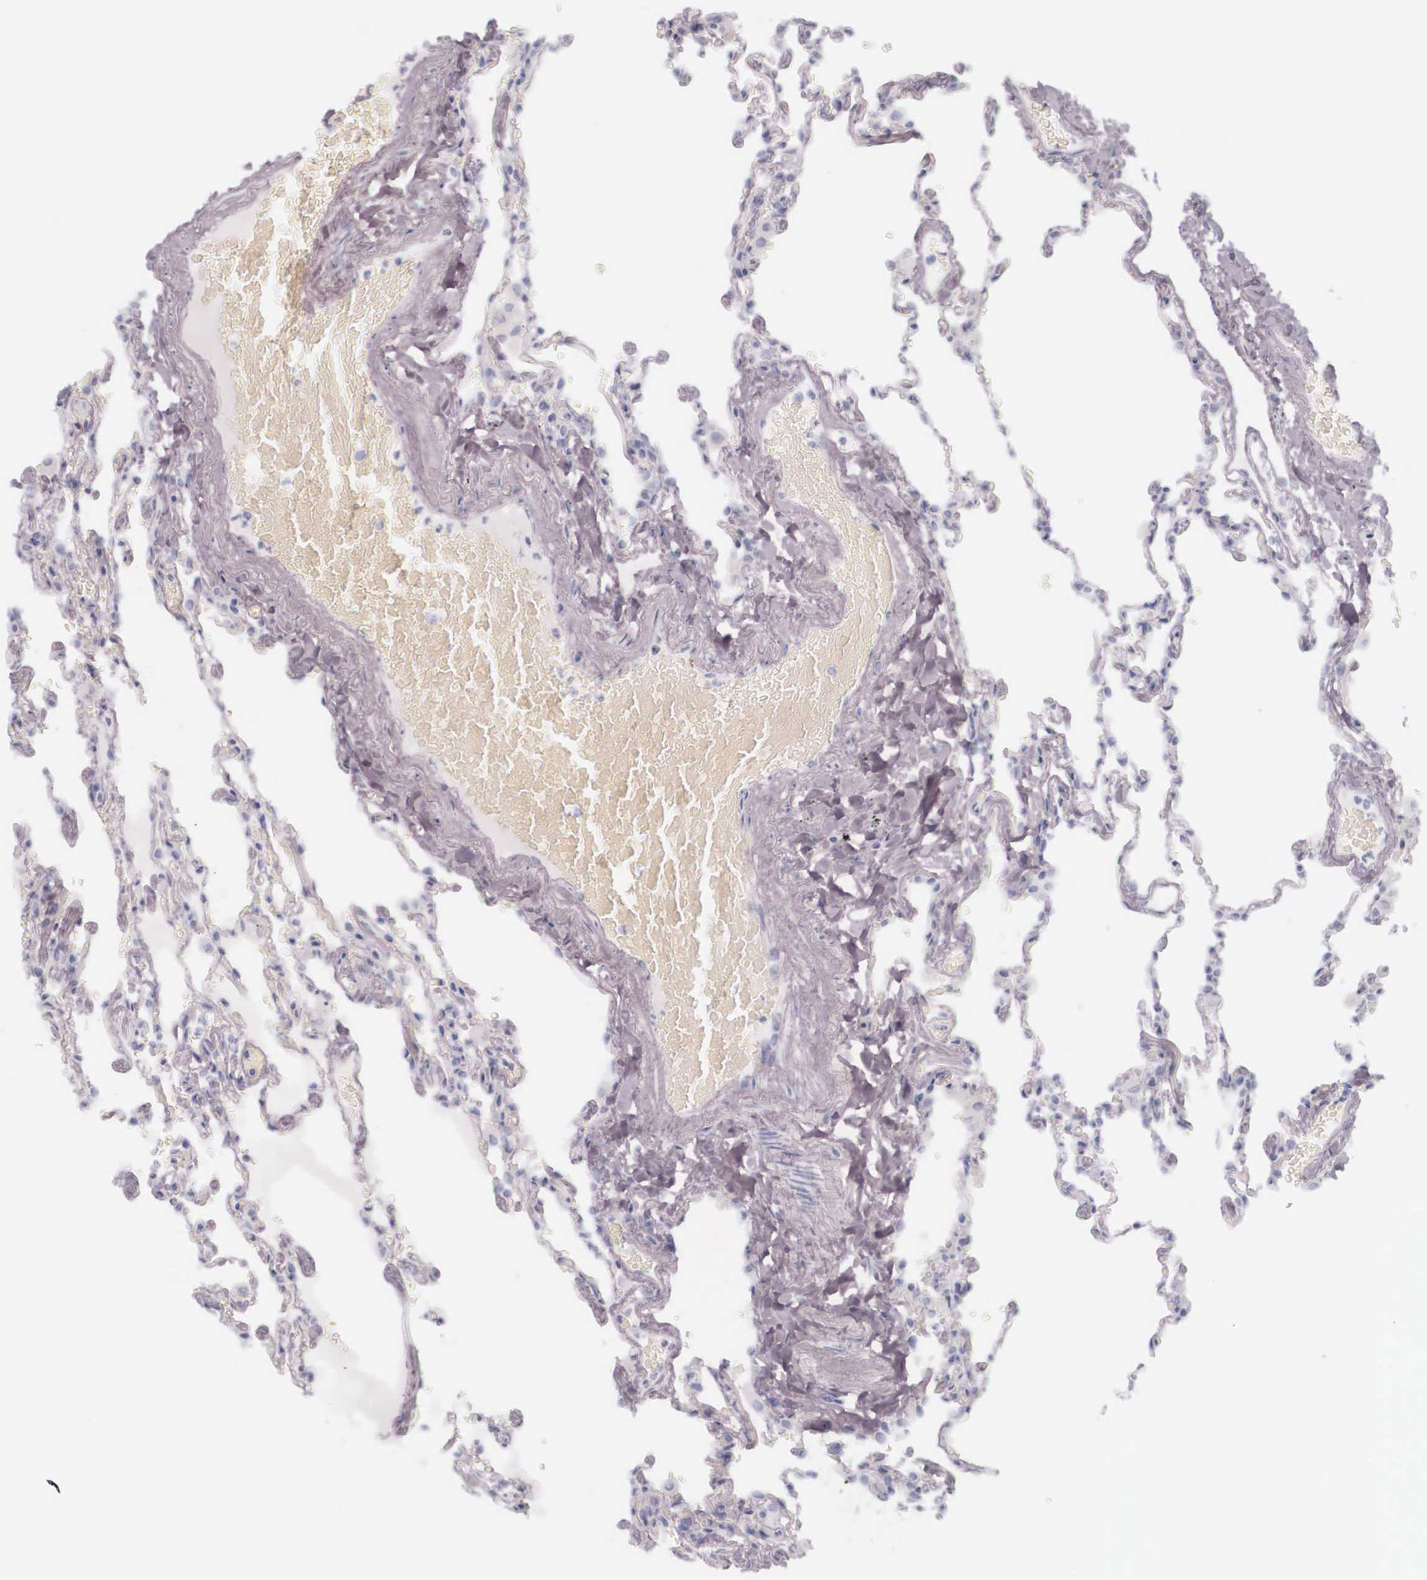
{"staining": {"intensity": "negative", "quantity": "none", "location": "none"}, "tissue": "lung", "cell_type": "Alveolar cells", "image_type": "normal", "snomed": [{"axis": "morphology", "description": "Normal tissue, NOS"}, {"axis": "topography", "description": "Lung"}], "caption": "The image exhibits no staining of alveolar cells in benign lung. (DAB (3,3'-diaminobenzidine) immunohistochemistry (IHC) with hematoxylin counter stain).", "gene": "KRT14", "patient": {"sex": "female", "age": 61}}